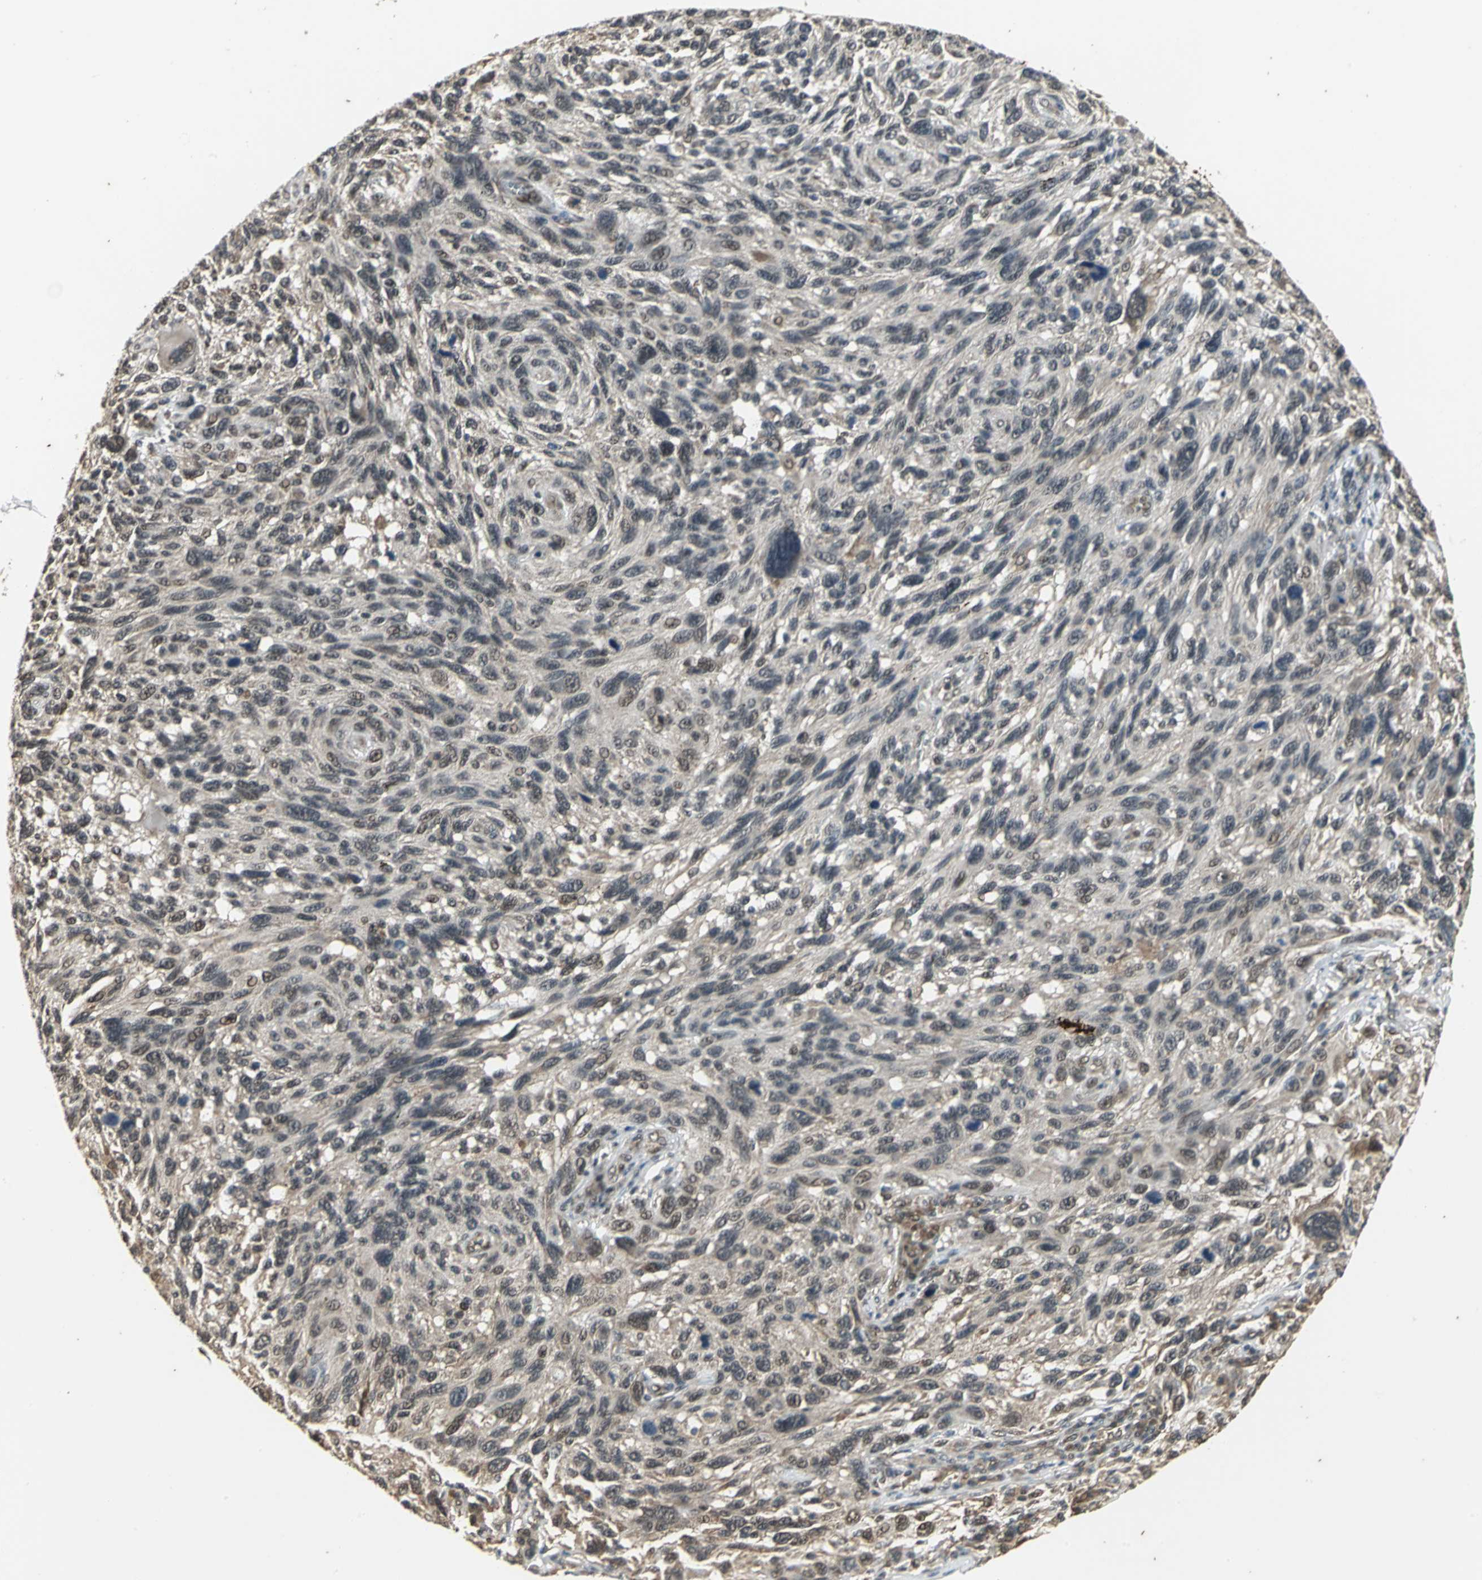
{"staining": {"intensity": "weak", "quantity": "<25%", "location": "cytoplasmic/membranous"}, "tissue": "melanoma", "cell_type": "Tumor cells", "image_type": "cancer", "snomed": [{"axis": "morphology", "description": "Malignant melanoma, NOS"}, {"axis": "topography", "description": "Skin"}], "caption": "Immunohistochemical staining of melanoma demonstrates no significant staining in tumor cells.", "gene": "NOTCH3", "patient": {"sex": "male", "age": 53}}